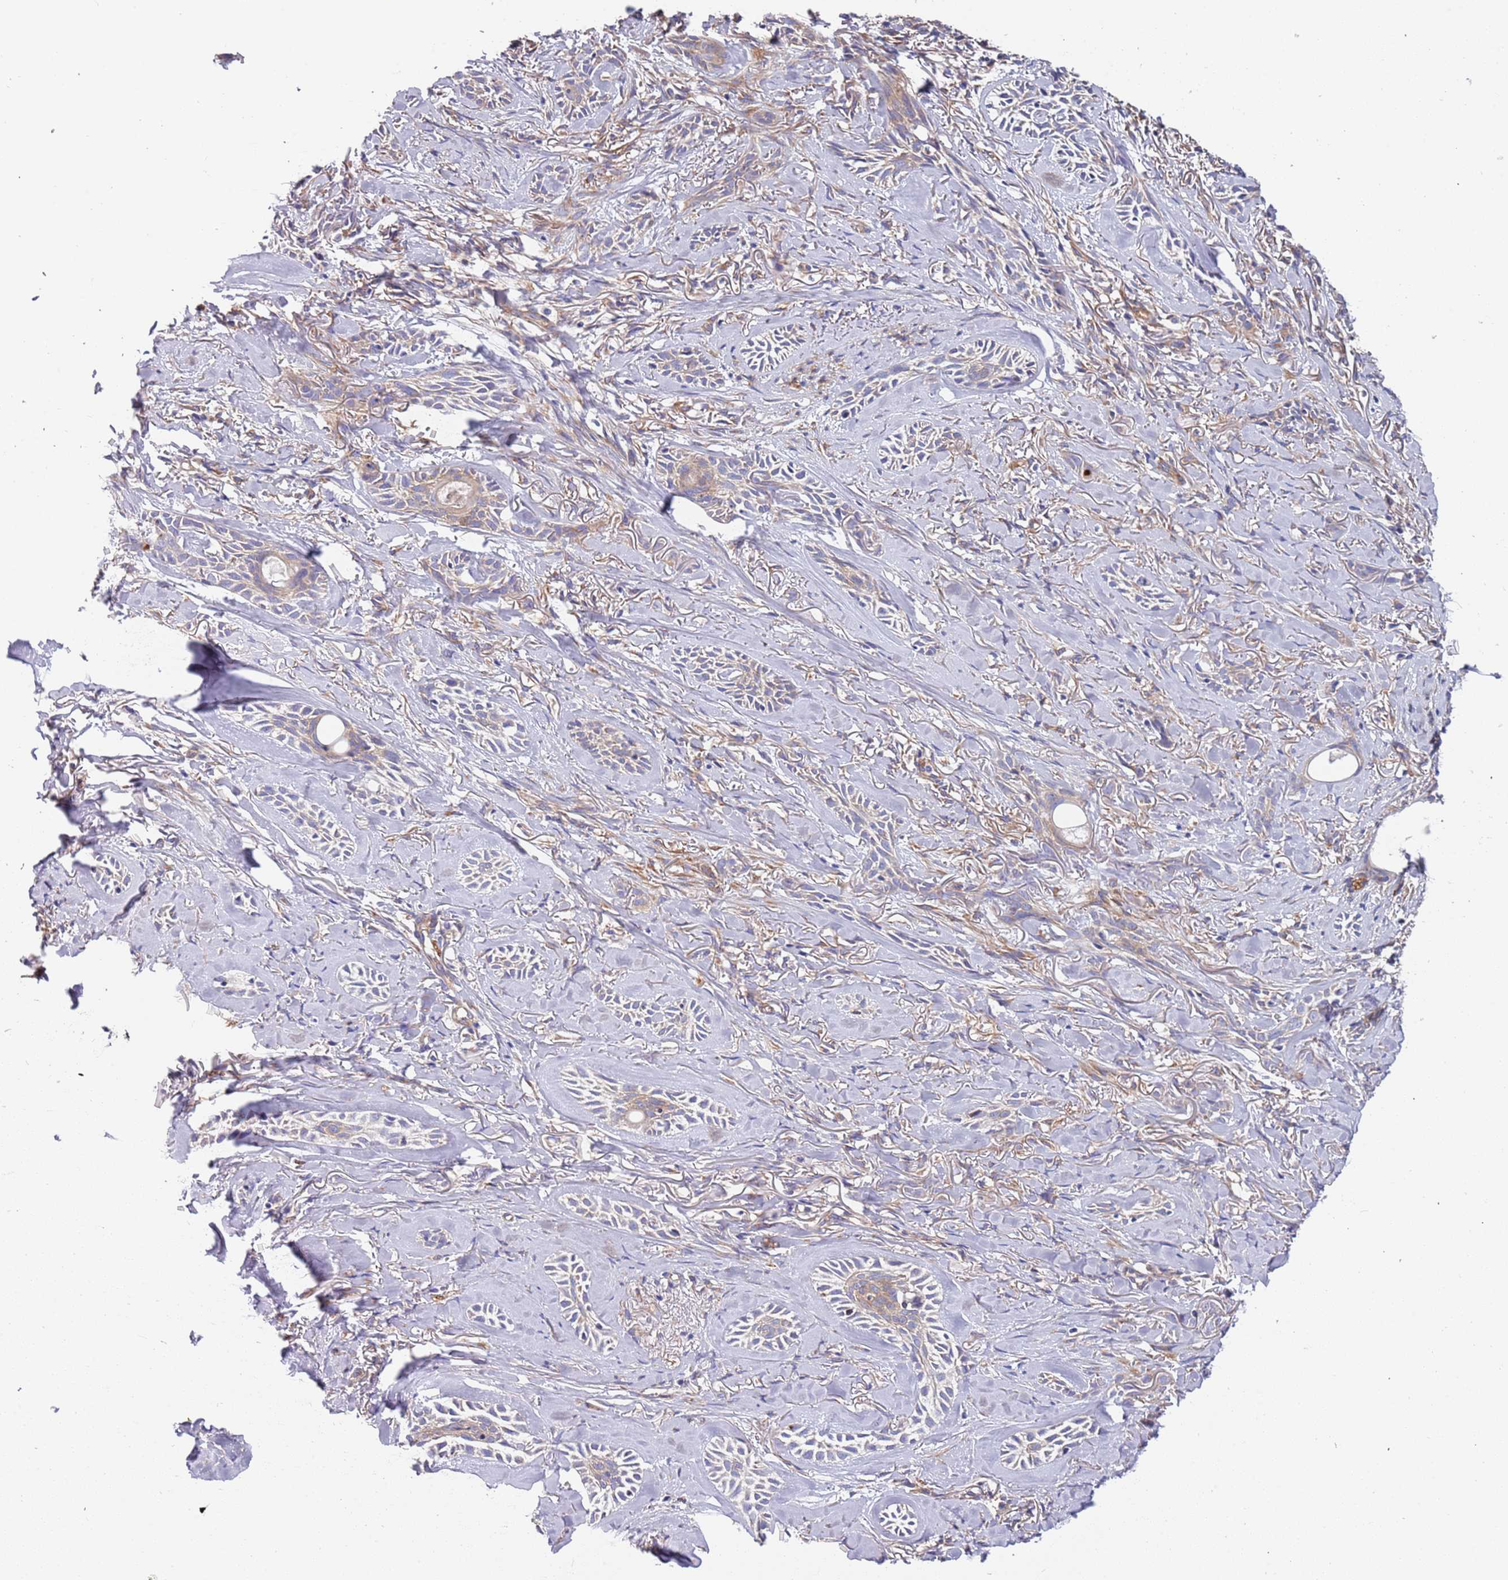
{"staining": {"intensity": "weak", "quantity": ">75%", "location": "cytoplasmic/membranous"}, "tissue": "skin cancer", "cell_type": "Tumor cells", "image_type": "cancer", "snomed": [{"axis": "morphology", "description": "Basal cell carcinoma"}, {"axis": "topography", "description": "Skin"}], "caption": "Human skin cancer (basal cell carcinoma) stained with a brown dye displays weak cytoplasmic/membranous positive staining in about >75% of tumor cells.", "gene": "LAMB4", "patient": {"sex": "female", "age": 59}}